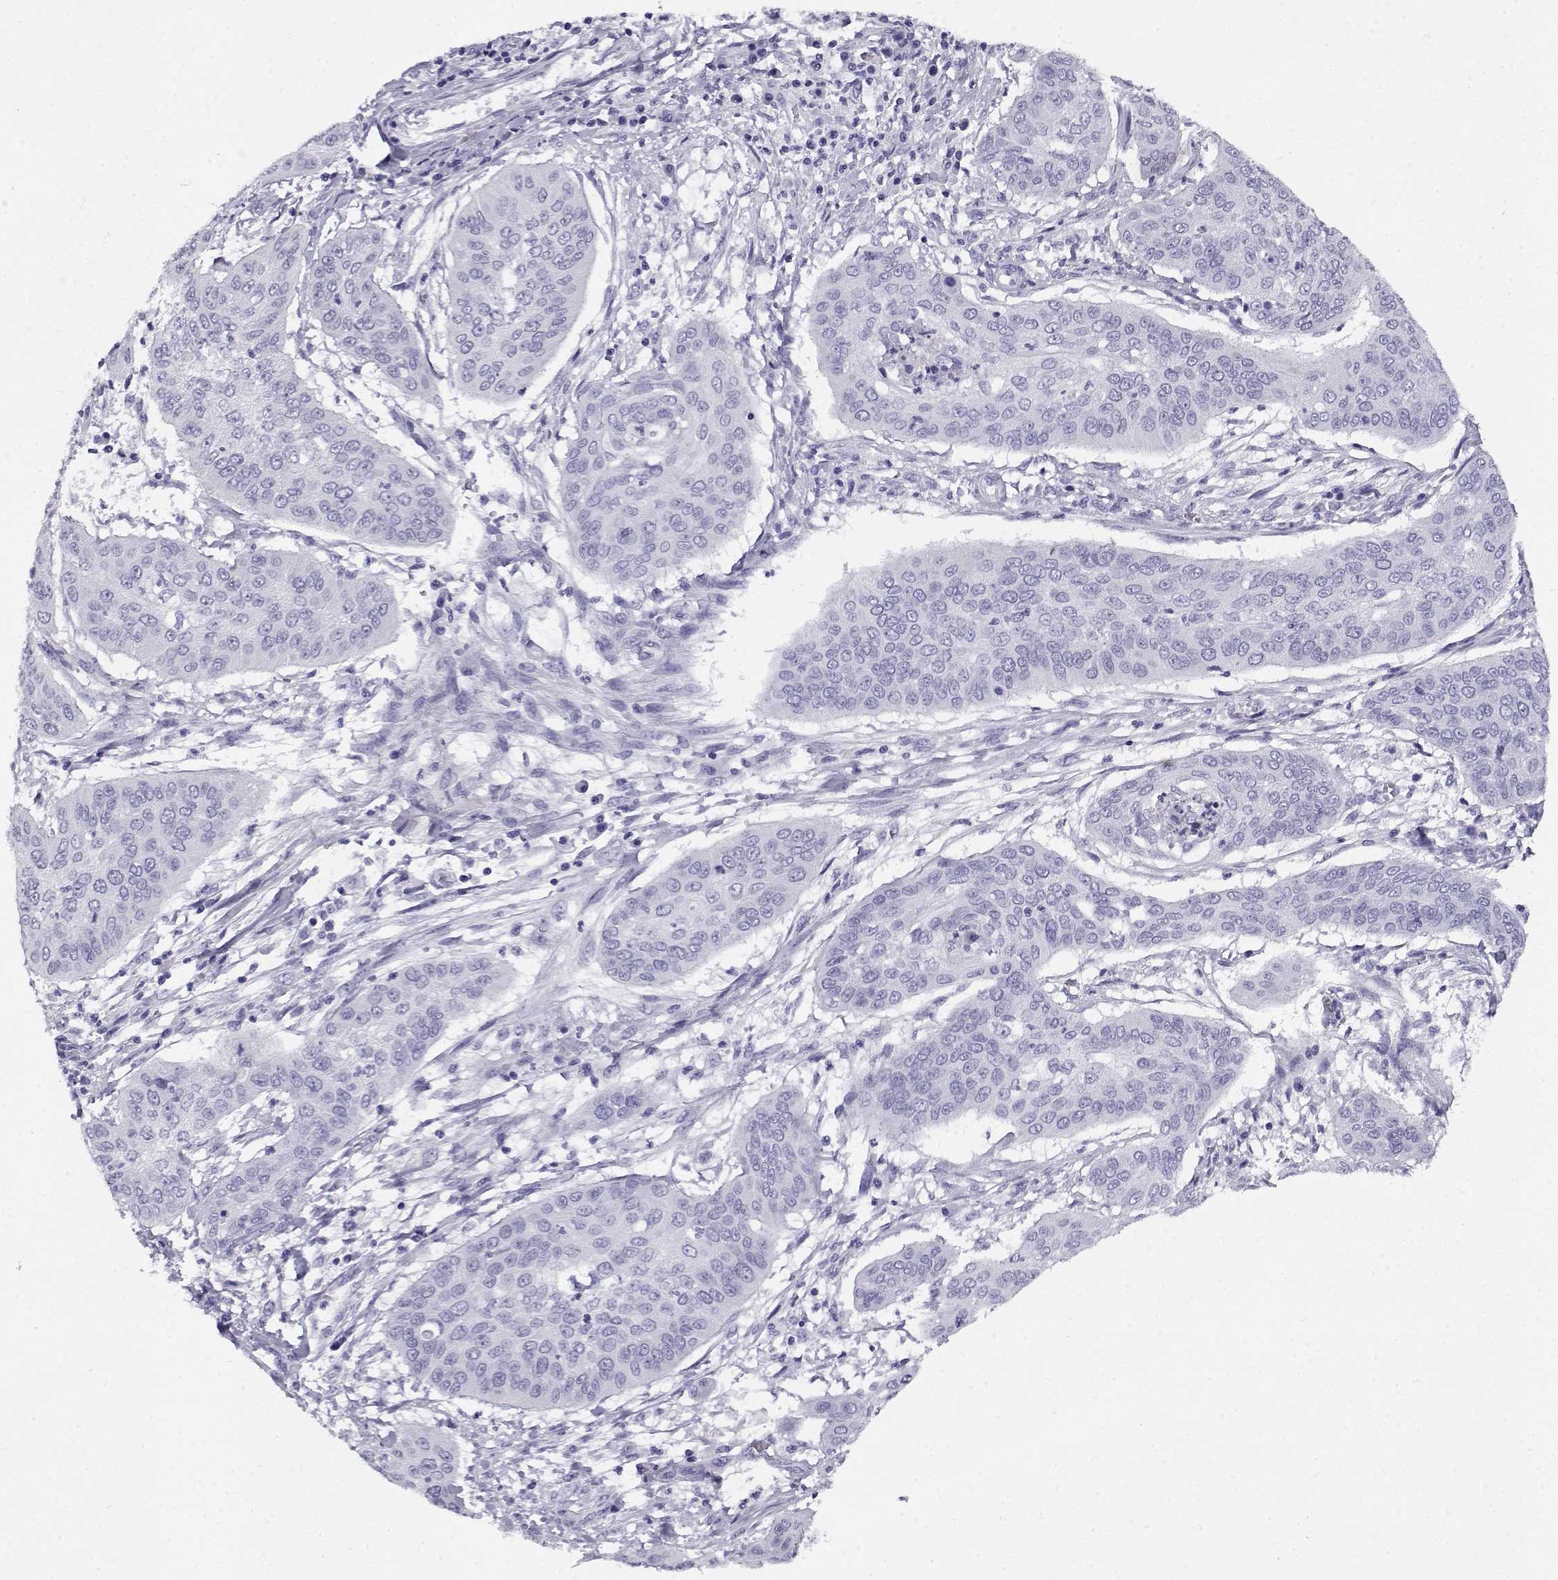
{"staining": {"intensity": "negative", "quantity": "none", "location": "none"}, "tissue": "cervical cancer", "cell_type": "Tumor cells", "image_type": "cancer", "snomed": [{"axis": "morphology", "description": "Squamous cell carcinoma, NOS"}, {"axis": "topography", "description": "Cervix"}], "caption": "Immunohistochemical staining of human squamous cell carcinoma (cervical) exhibits no significant expression in tumor cells.", "gene": "CABS1", "patient": {"sex": "female", "age": 39}}